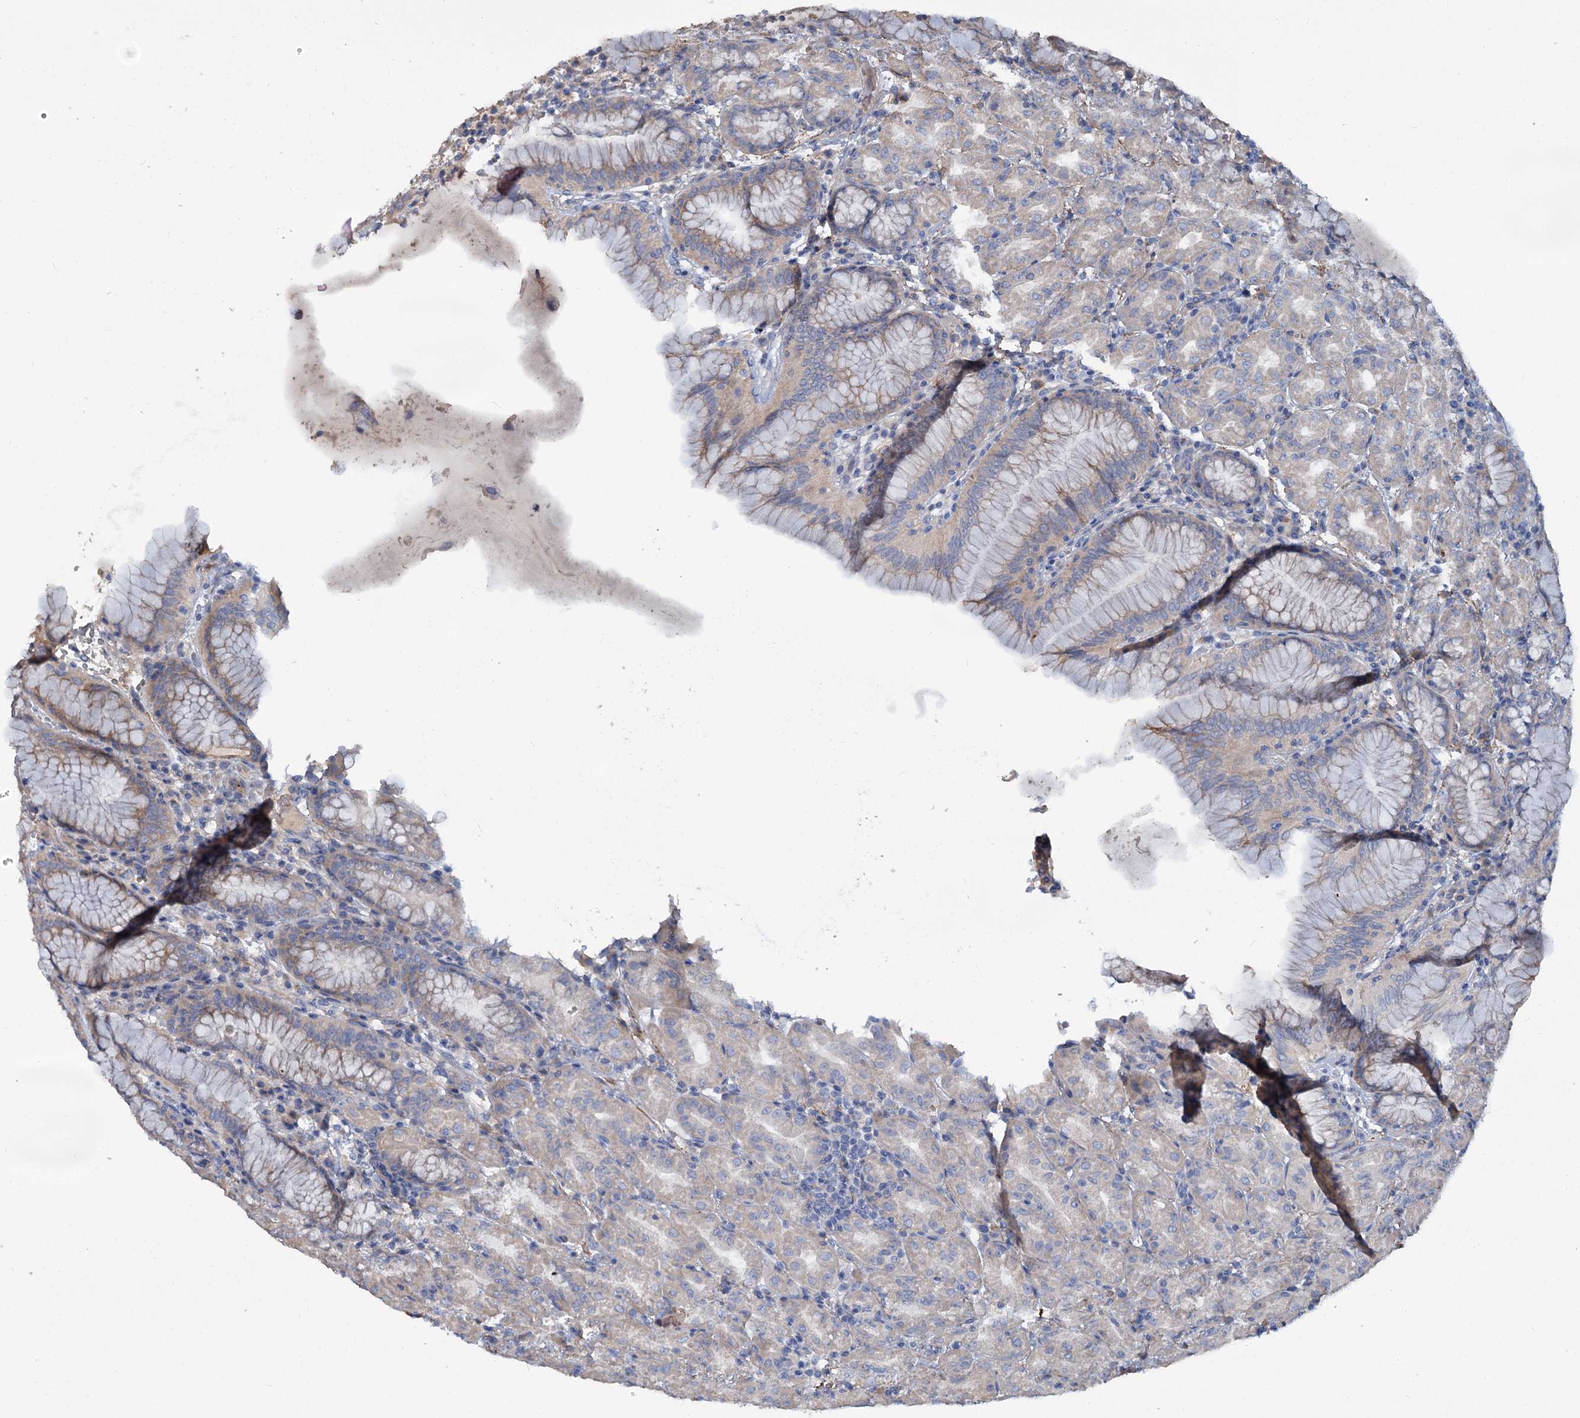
{"staining": {"intensity": "negative", "quantity": "none", "location": "none"}, "tissue": "stomach", "cell_type": "Glandular cells", "image_type": "normal", "snomed": [{"axis": "morphology", "description": "Normal tissue, NOS"}, {"axis": "topography", "description": "Stomach"}], "caption": "A high-resolution image shows immunohistochemistry (IHC) staining of normal stomach, which shows no significant positivity in glandular cells.", "gene": "URAD", "patient": {"sex": "female", "age": 79}}